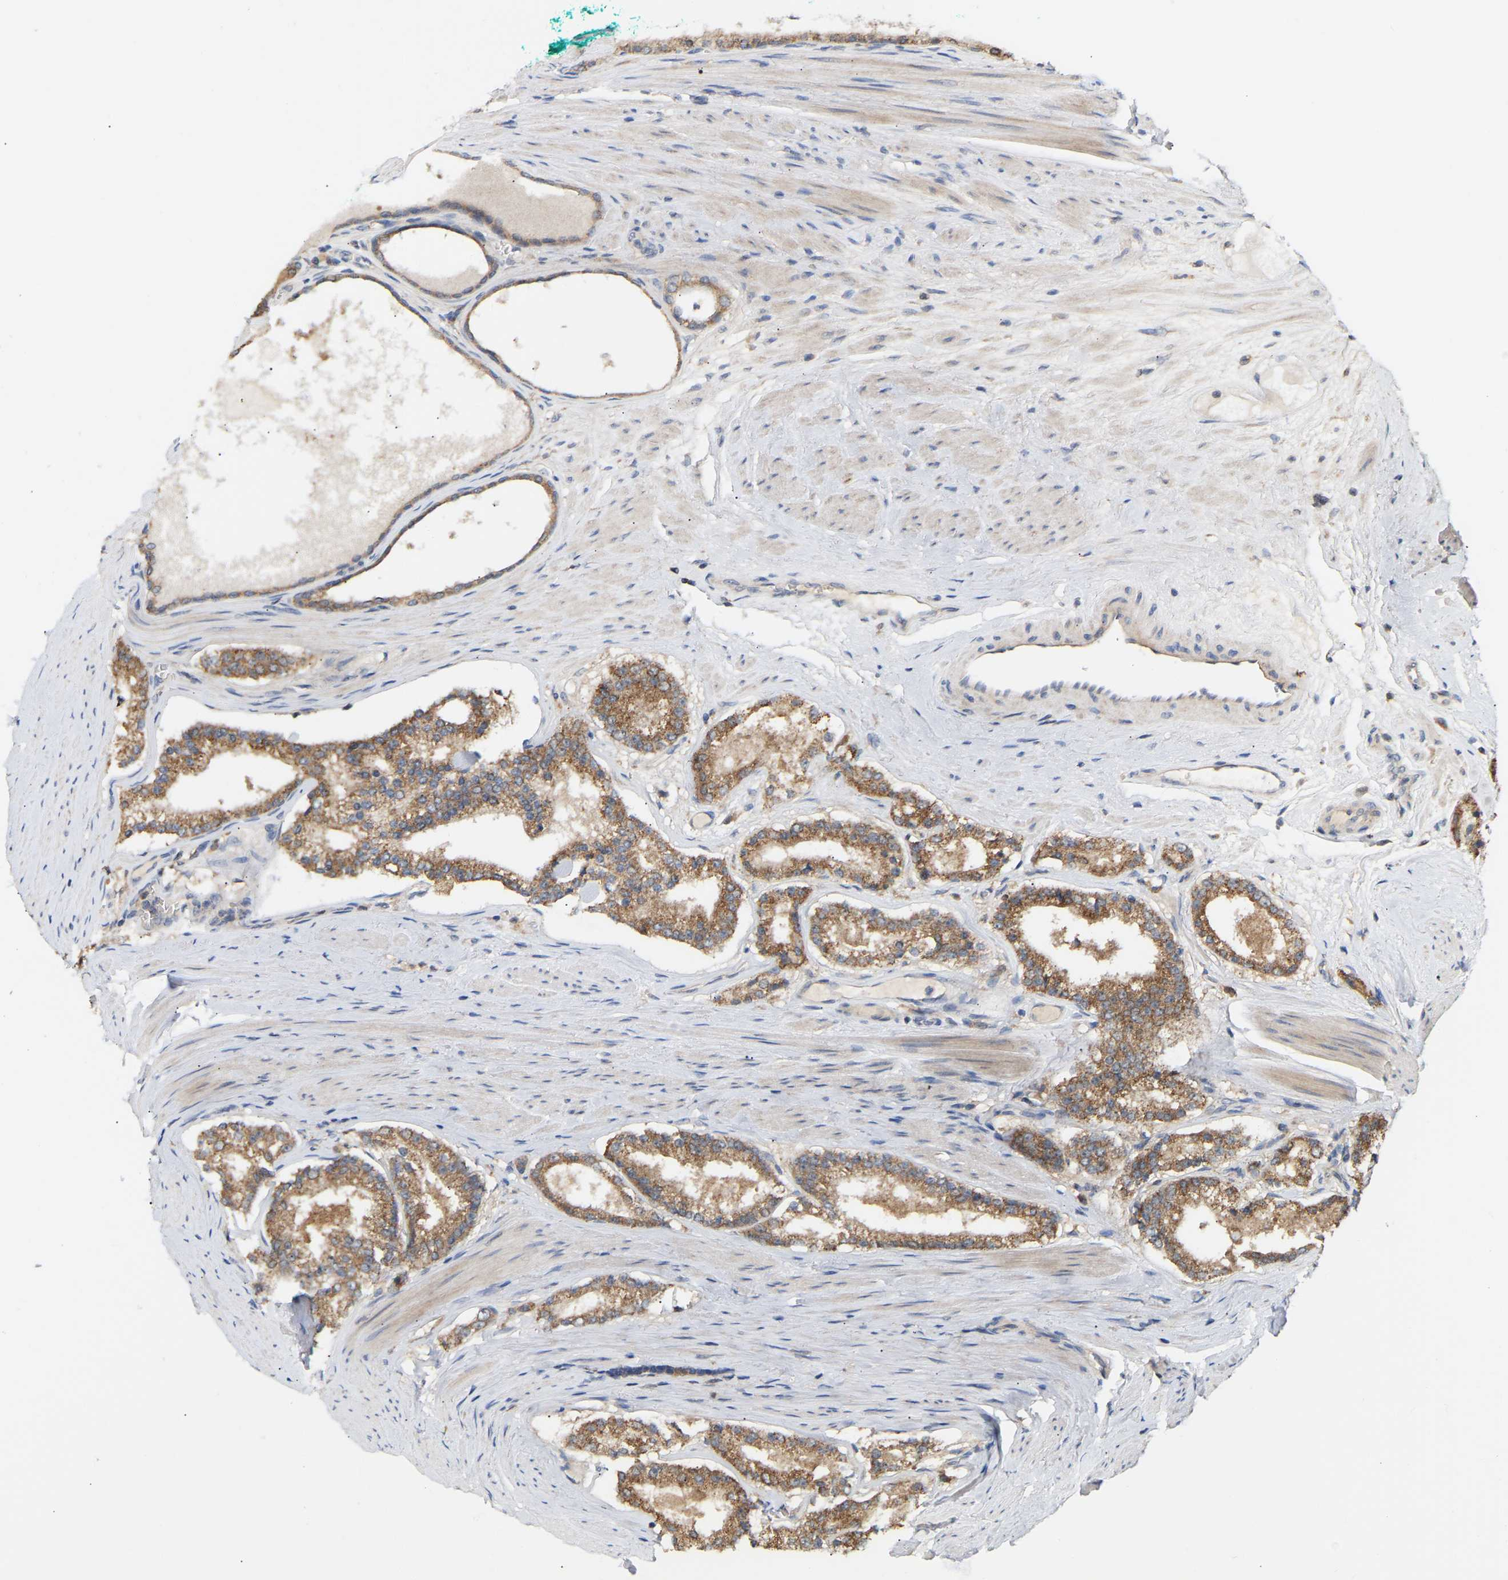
{"staining": {"intensity": "moderate", "quantity": ">75%", "location": "cytoplasmic/membranous"}, "tissue": "prostate cancer", "cell_type": "Tumor cells", "image_type": "cancer", "snomed": [{"axis": "morphology", "description": "Adenocarcinoma, Low grade"}, {"axis": "topography", "description": "Prostate"}], "caption": "Human prostate adenocarcinoma (low-grade) stained with a protein marker exhibits moderate staining in tumor cells.", "gene": "TPMT", "patient": {"sex": "male", "age": 70}}